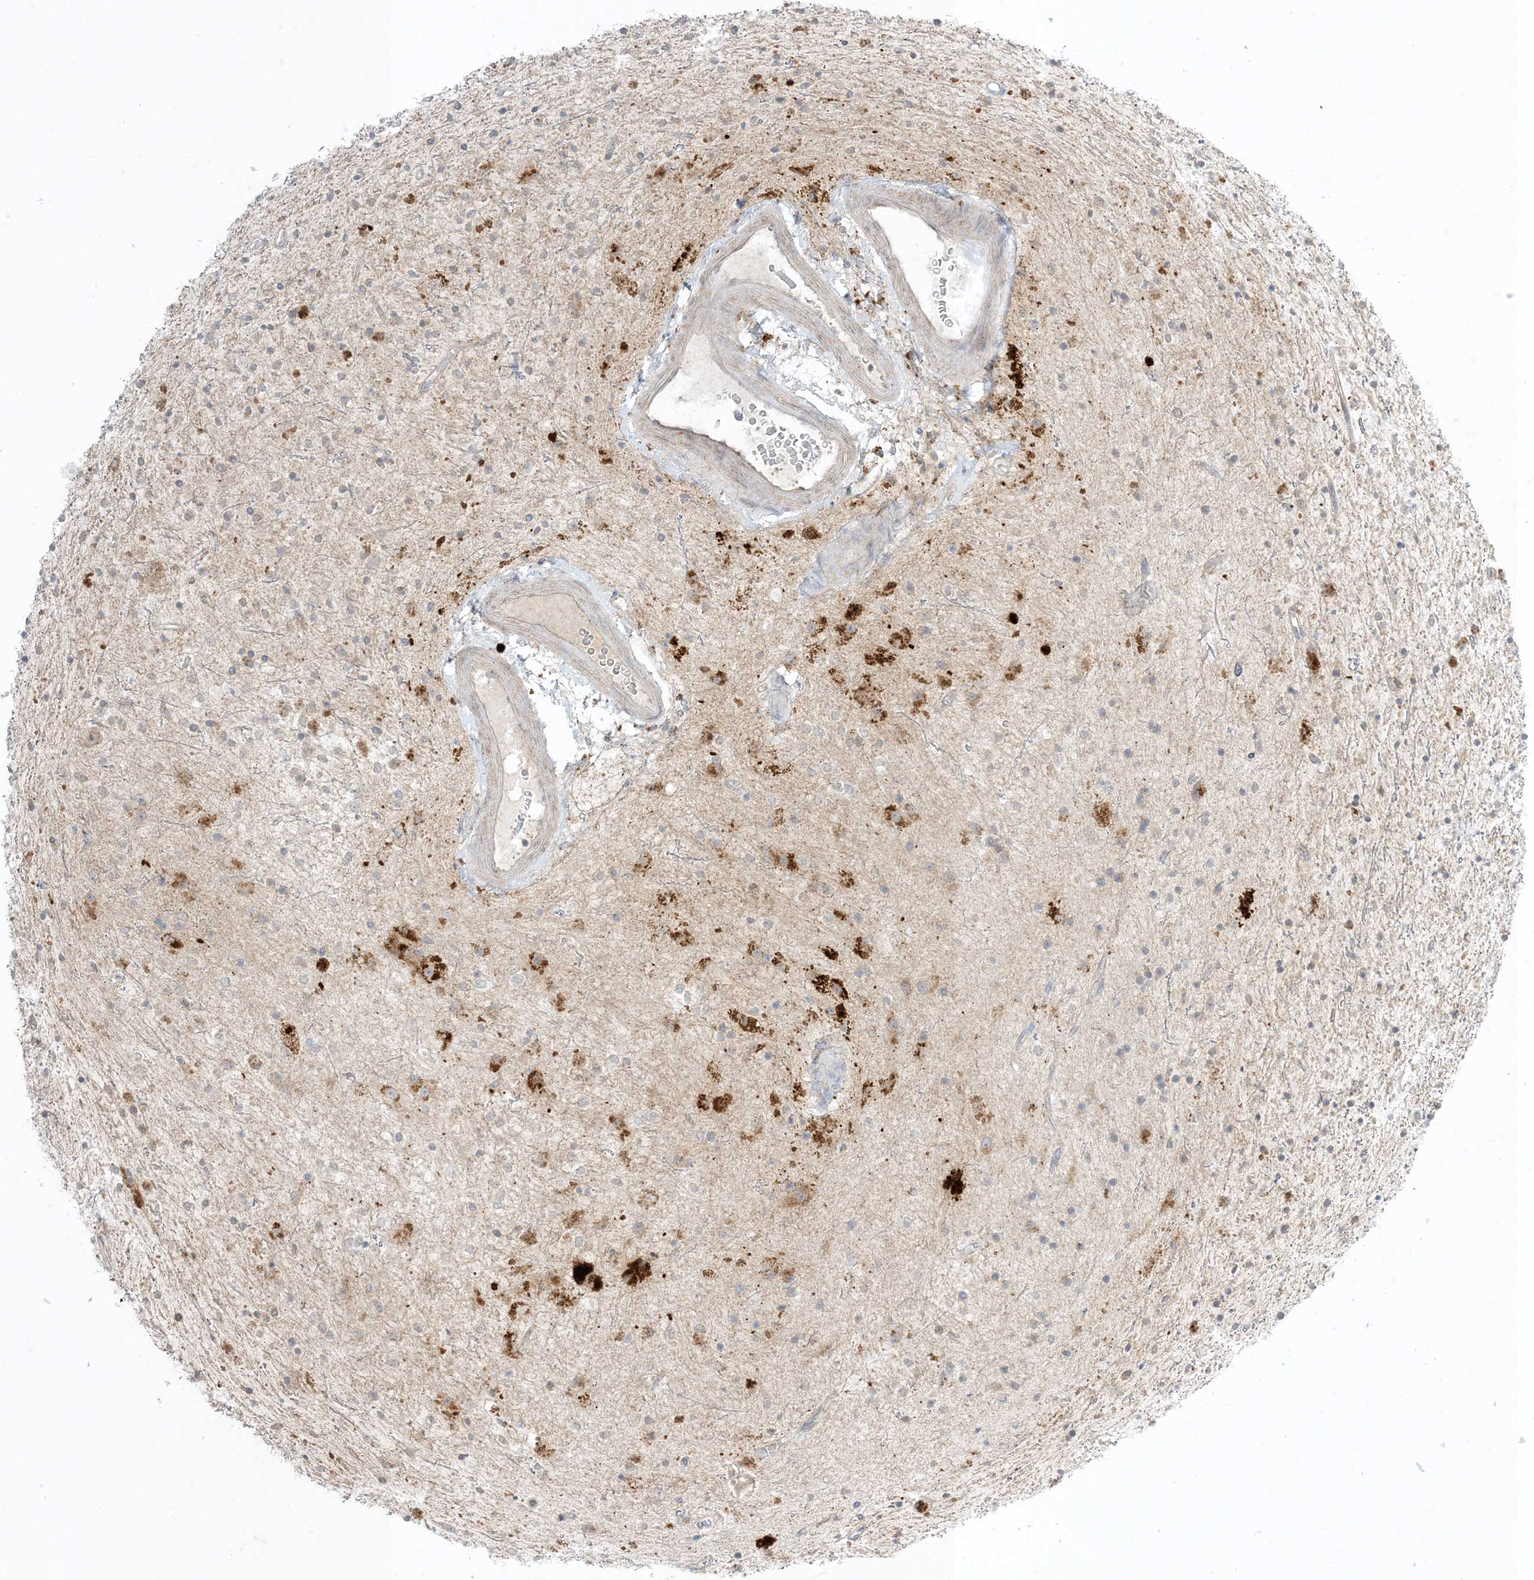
{"staining": {"intensity": "negative", "quantity": "none", "location": "none"}, "tissue": "glioma", "cell_type": "Tumor cells", "image_type": "cancer", "snomed": [{"axis": "morphology", "description": "Glioma, malignant, High grade"}, {"axis": "topography", "description": "Brain"}], "caption": "DAB (3,3'-diaminobenzidine) immunohistochemical staining of glioma displays no significant staining in tumor cells. The staining is performed using DAB brown chromogen with nuclei counter-stained in using hematoxylin.", "gene": "ODC1", "patient": {"sex": "male", "age": 34}}